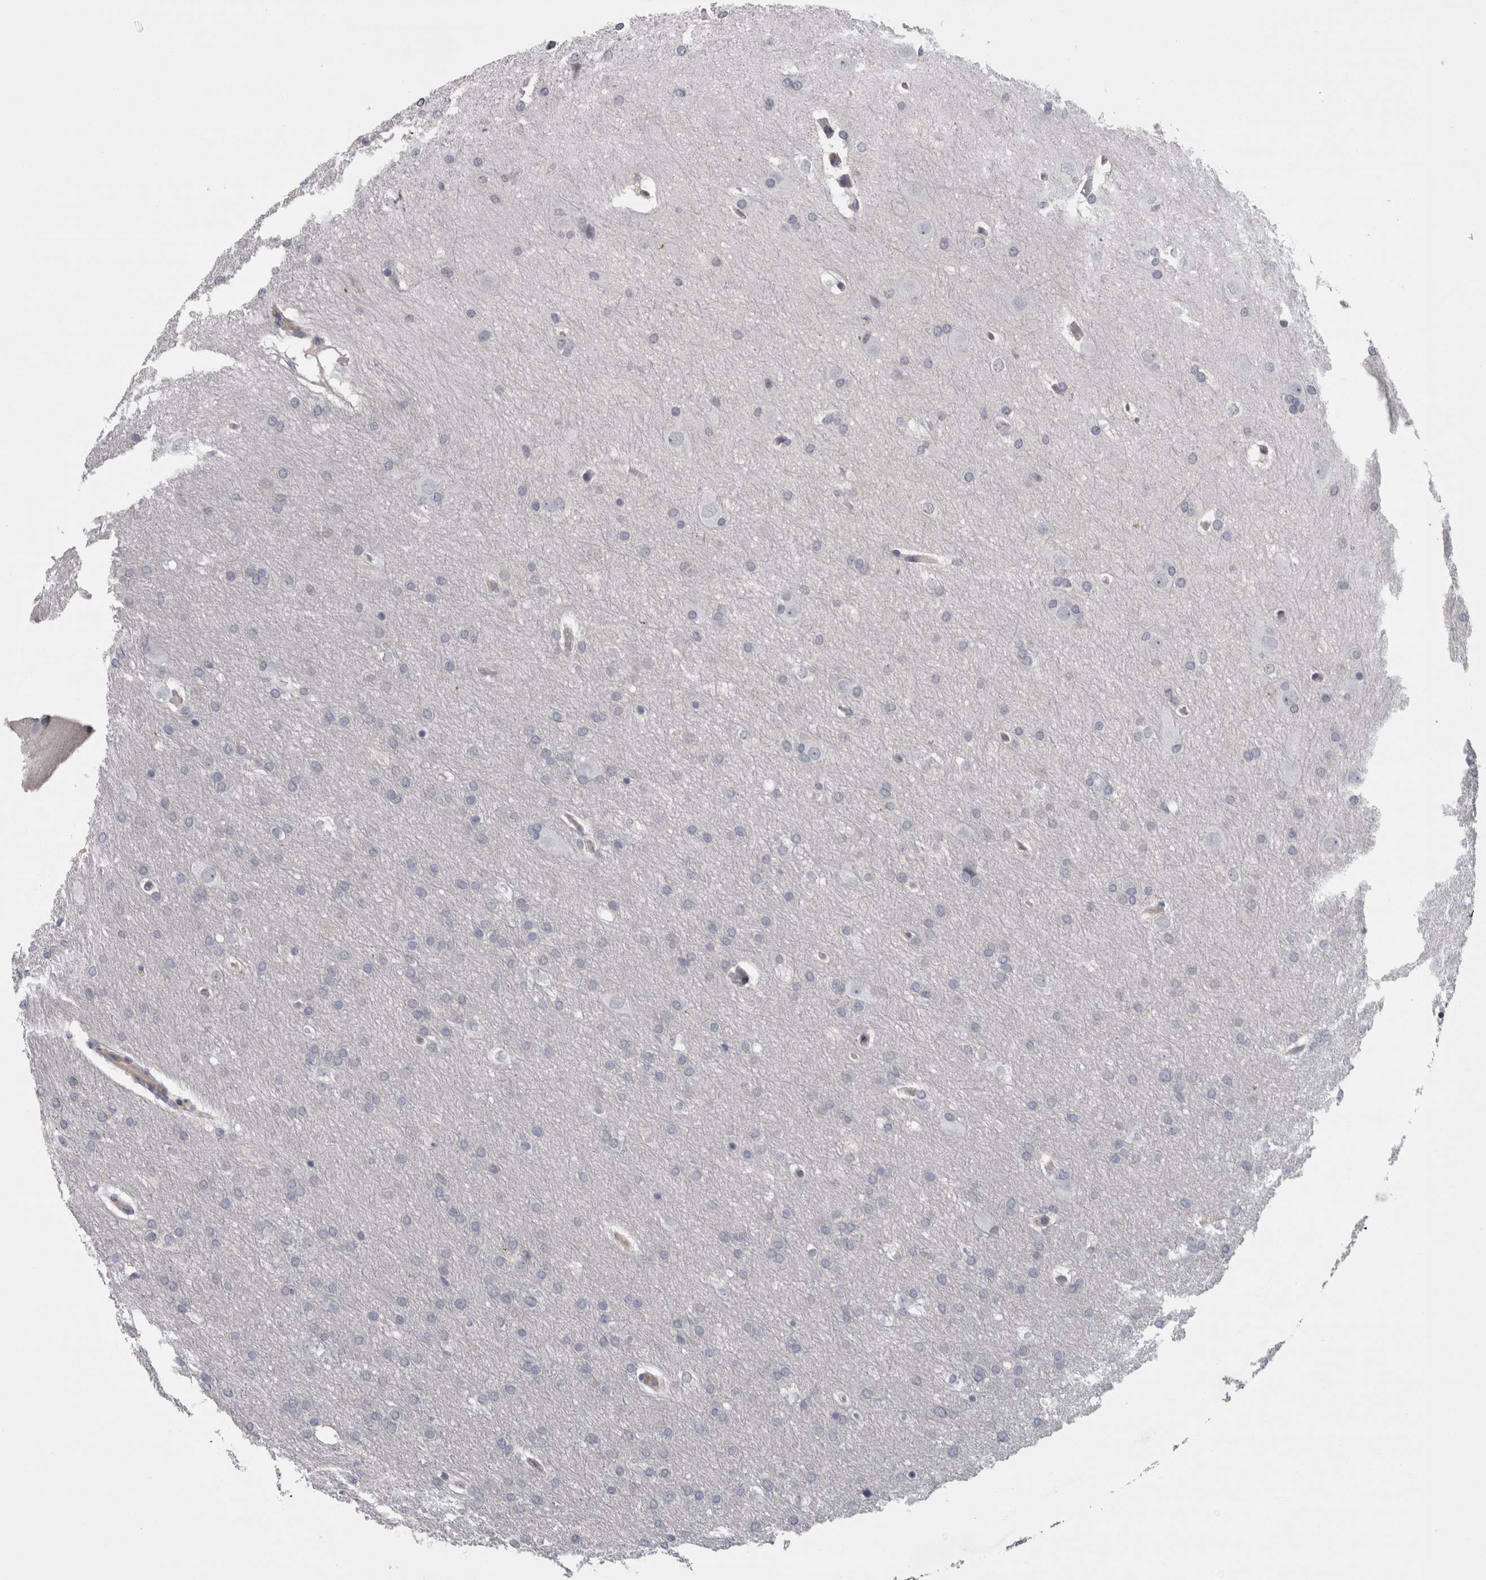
{"staining": {"intensity": "negative", "quantity": "none", "location": "none"}, "tissue": "glioma", "cell_type": "Tumor cells", "image_type": "cancer", "snomed": [{"axis": "morphology", "description": "Glioma, malignant, Low grade"}, {"axis": "topography", "description": "Brain"}], "caption": "Glioma was stained to show a protein in brown. There is no significant positivity in tumor cells. Brightfield microscopy of immunohistochemistry (IHC) stained with DAB (brown) and hematoxylin (blue), captured at high magnification.", "gene": "LYZL6", "patient": {"sex": "female", "age": 37}}